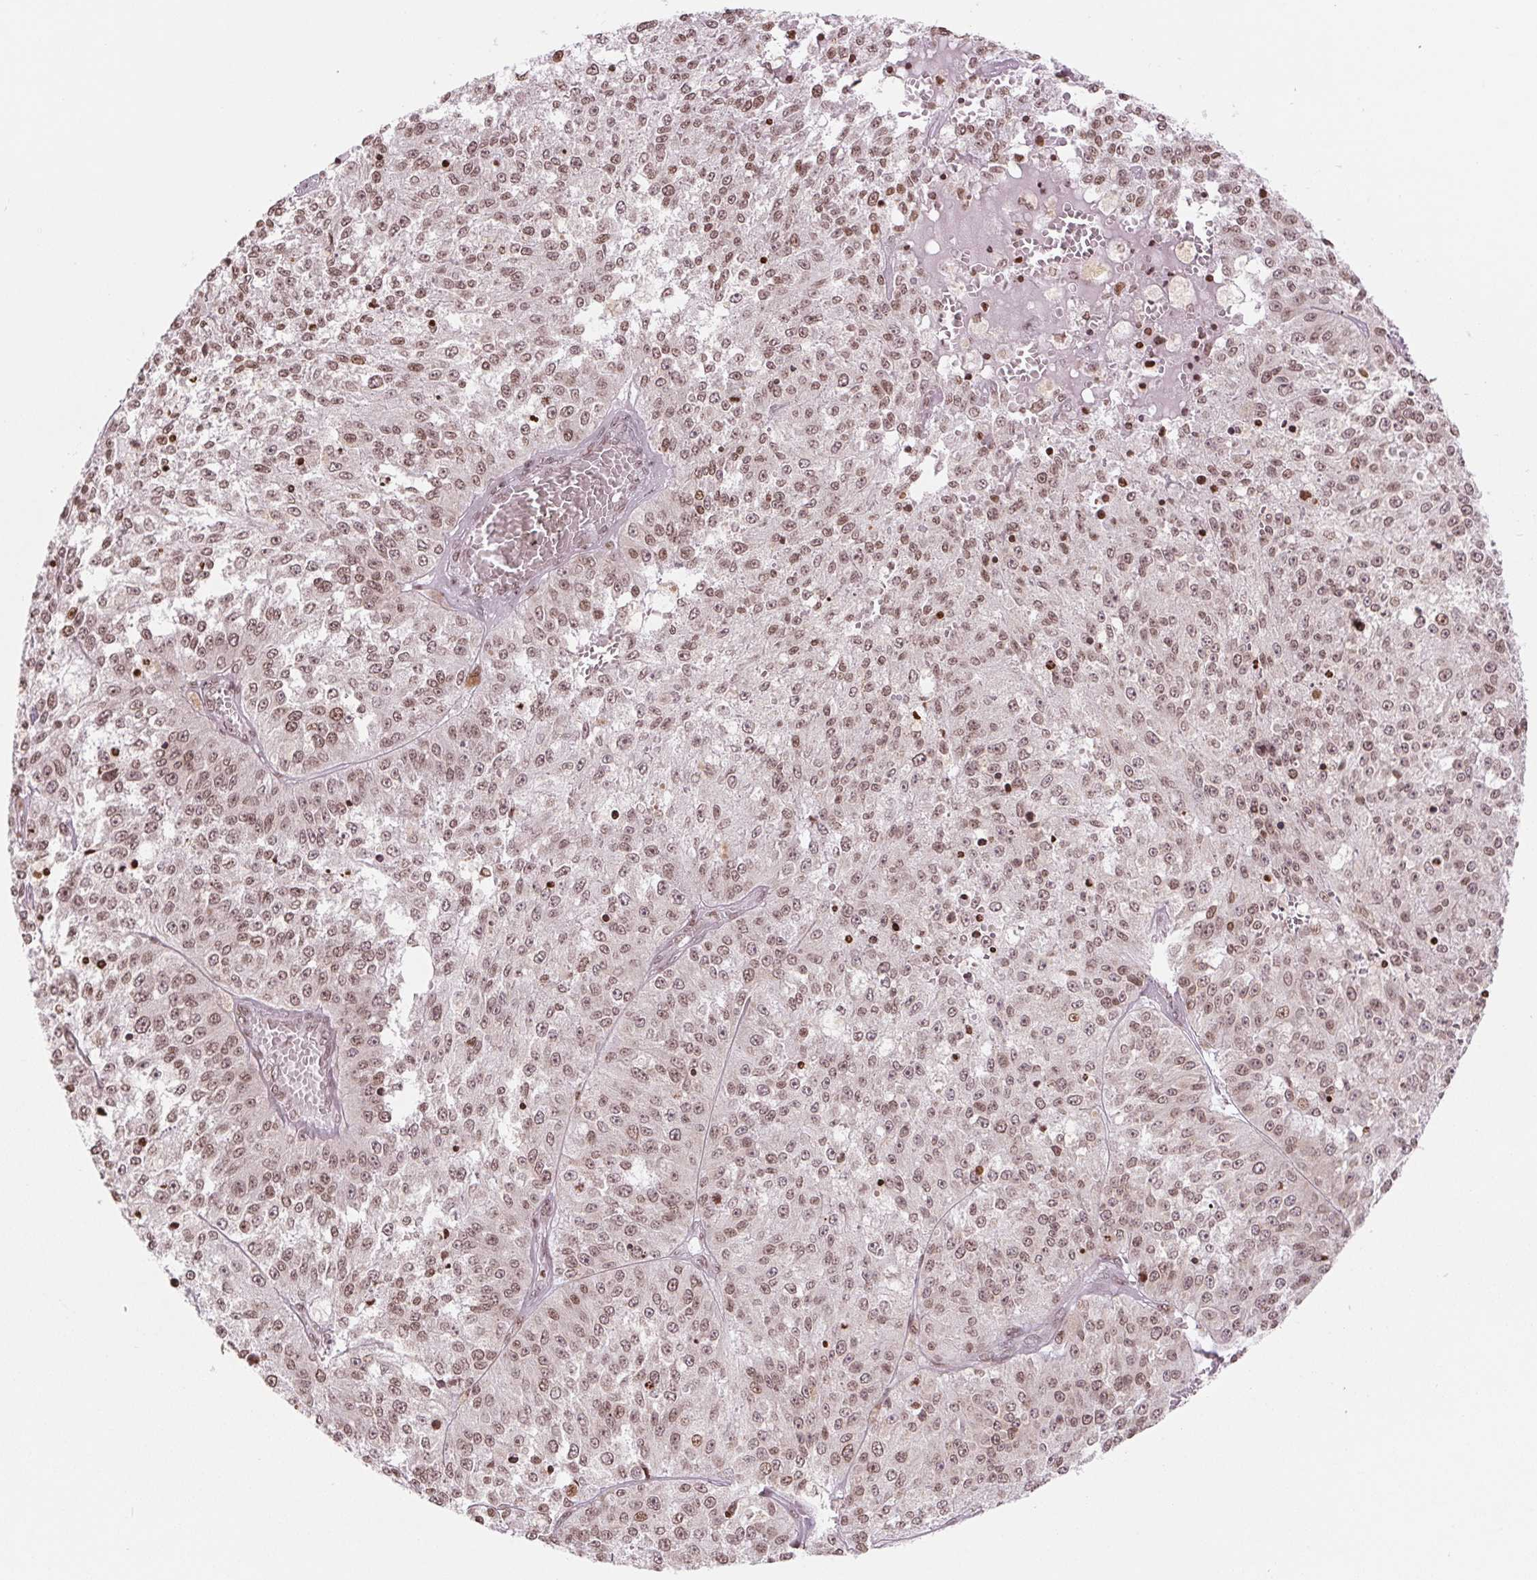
{"staining": {"intensity": "moderate", "quantity": ">75%", "location": "cytoplasmic/membranous,nuclear"}, "tissue": "melanoma", "cell_type": "Tumor cells", "image_type": "cancer", "snomed": [{"axis": "morphology", "description": "Malignant melanoma, Metastatic site"}, {"axis": "topography", "description": "Lymph node"}], "caption": "Brown immunohistochemical staining in human melanoma exhibits moderate cytoplasmic/membranous and nuclear expression in approximately >75% of tumor cells.", "gene": "SMIM12", "patient": {"sex": "female", "age": 64}}